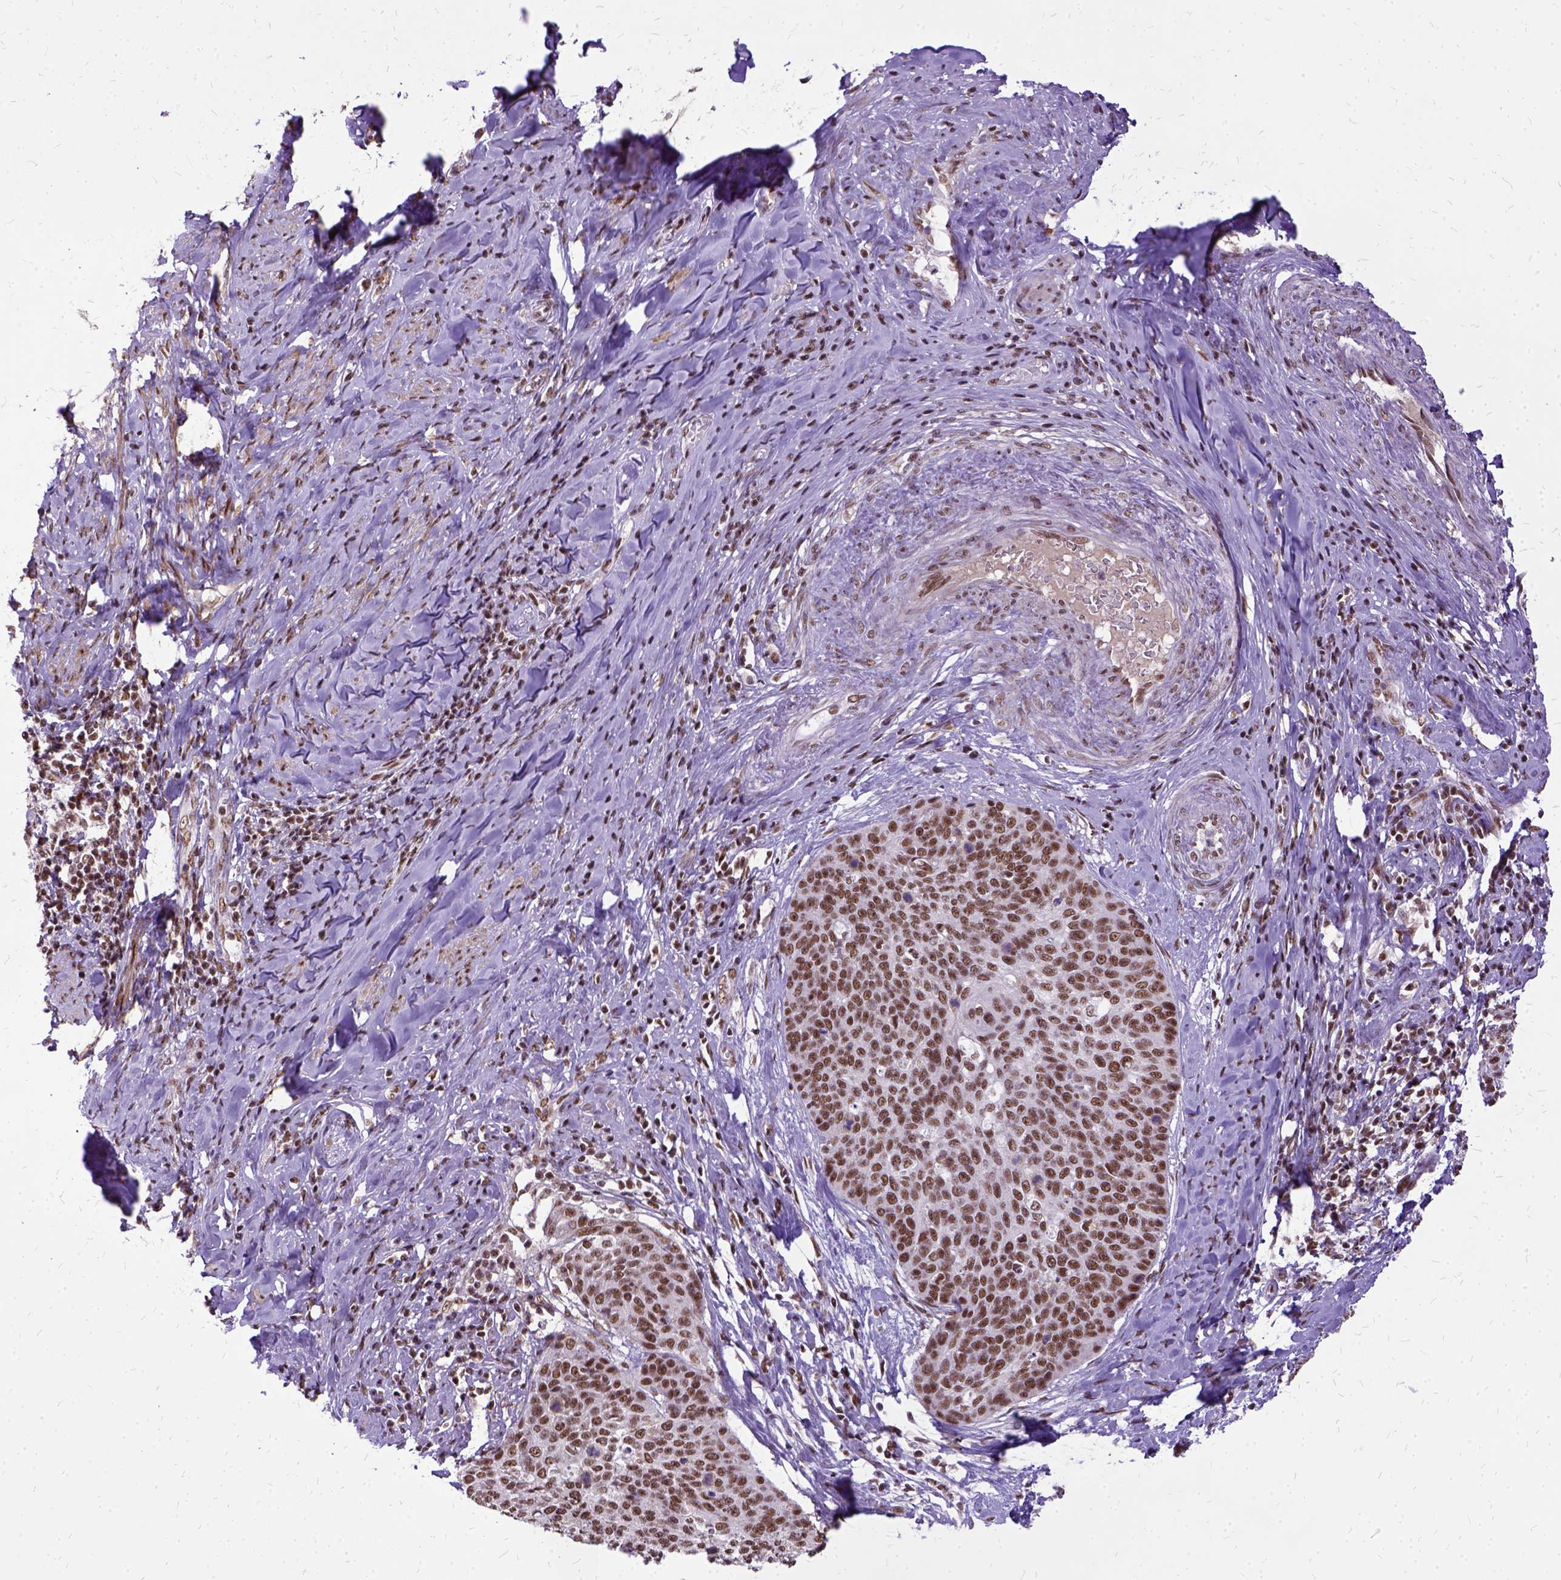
{"staining": {"intensity": "moderate", "quantity": ">75%", "location": "nuclear"}, "tissue": "cervical cancer", "cell_type": "Tumor cells", "image_type": "cancer", "snomed": [{"axis": "morphology", "description": "Squamous cell carcinoma, NOS"}, {"axis": "topography", "description": "Cervix"}], "caption": "High-magnification brightfield microscopy of squamous cell carcinoma (cervical) stained with DAB (3,3'-diaminobenzidine) (brown) and counterstained with hematoxylin (blue). tumor cells exhibit moderate nuclear expression is appreciated in approximately>75% of cells. The staining is performed using DAB brown chromogen to label protein expression. The nuclei are counter-stained blue using hematoxylin.", "gene": "SETD1A", "patient": {"sex": "female", "age": 69}}